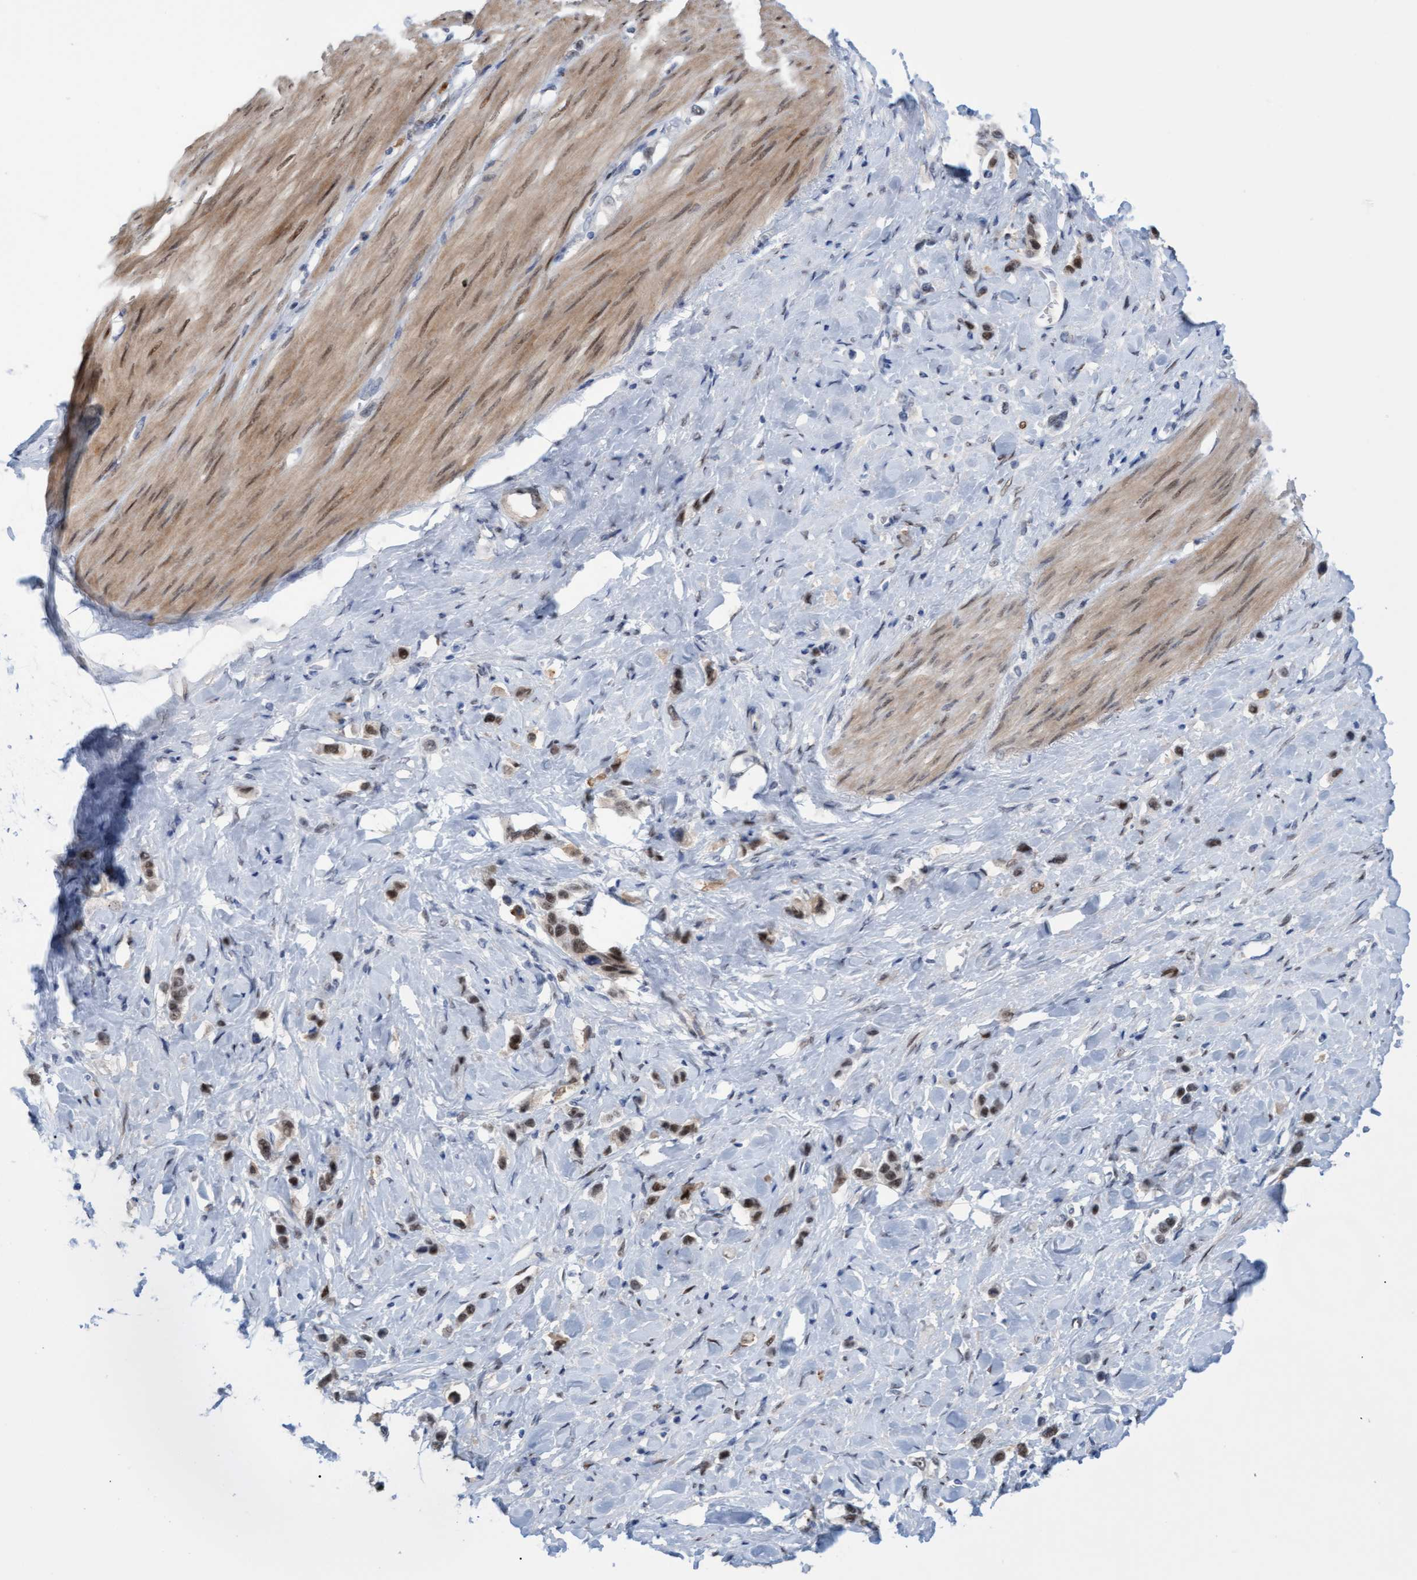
{"staining": {"intensity": "weak", "quantity": ">75%", "location": "cytoplasmic/membranous,nuclear"}, "tissue": "stomach cancer", "cell_type": "Tumor cells", "image_type": "cancer", "snomed": [{"axis": "morphology", "description": "Adenocarcinoma, NOS"}, {"axis": "topography", "description": "Stomach"}], "caption": "High-power microscopy captured an immunohistochemistry (IHC) micrograph of stomach cancer (adenocarcinoma), revealing weak cytoplasmic/membranous and nuclear expression in about >75% of tumor cells.", "gene": "PINX1", "patient": {"sex": "female", "age": 65}}